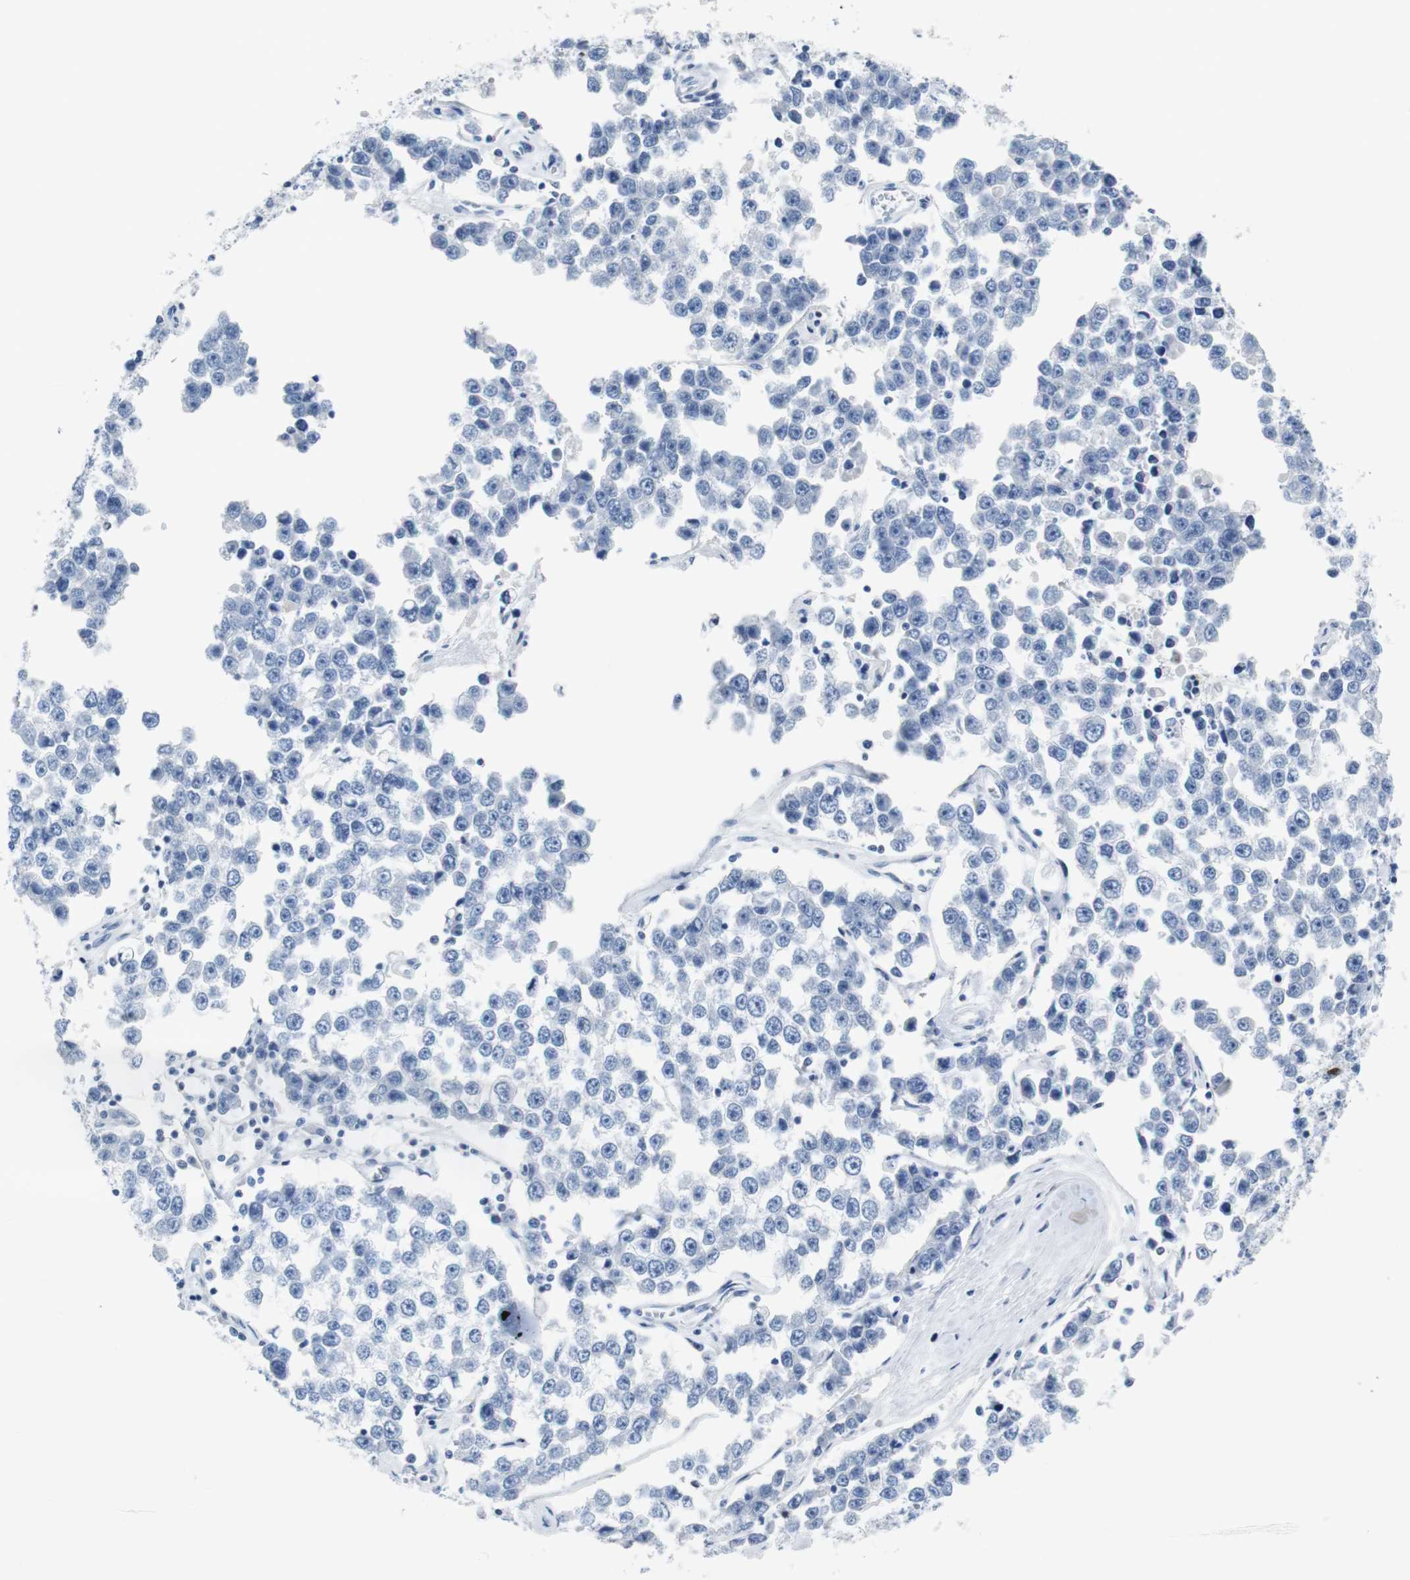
{"staining": {"intensity": "negative", "quantity": "none", "location": "none"}, "tissue": "testis cancer", "cell_type": "Tumor cells", "image_type": "cancer", "snomed": [{"axis": "morphology", "description": "Seminoma, NOS"}, {"axis": "morphology", "description": "Carcinoma, Embryonal, NOS"}, {"axis": "topography", "description": "Testis"}], "caption": "This is a image of immunohistochemistry staining of testis cancer (embryonal carcinoma), which shows no expression in tumor cells. (DAB (3,3'-diaminobenzidine) IHC with hematoxylin counter stain).", "gene": "JUN", "patient": {"sex": "male", "age": 52}}